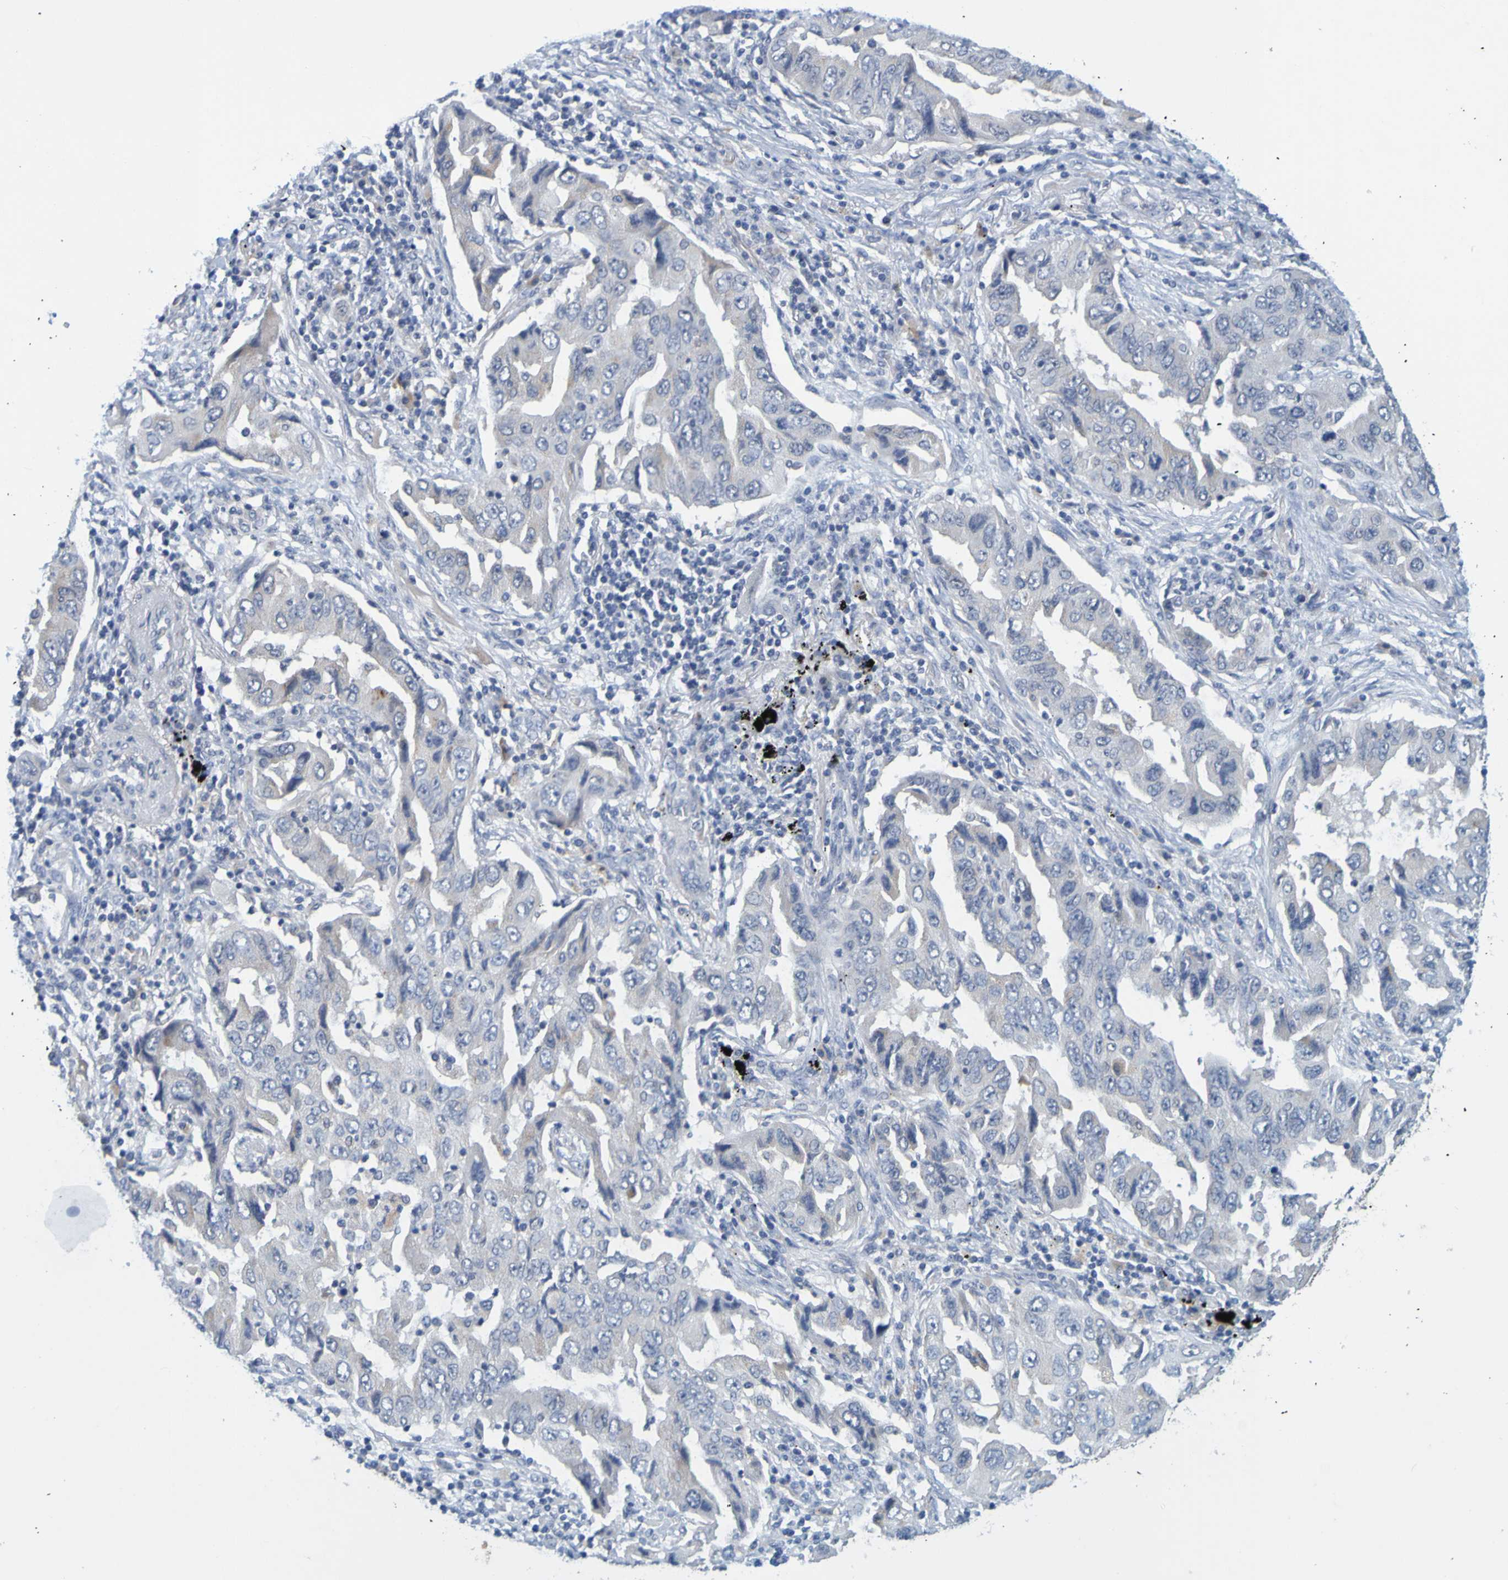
{"staining": {"intensity": "negative", "quantity": "none", "location": "none"}, "tissue": "lung cancer", "cell_type": "Tumor cells", "image_type": "cancer", "snomed": [{"axis": "morphology", "description": "Adenocarcinoma, NOS"}, {"axis": "topography", "description": "Lung"}], "caption": "There is no significant positivity in tumor cells of lung cancer.", "gene": "ENDOU", "patient": {"sex": "female", "age": 65}}